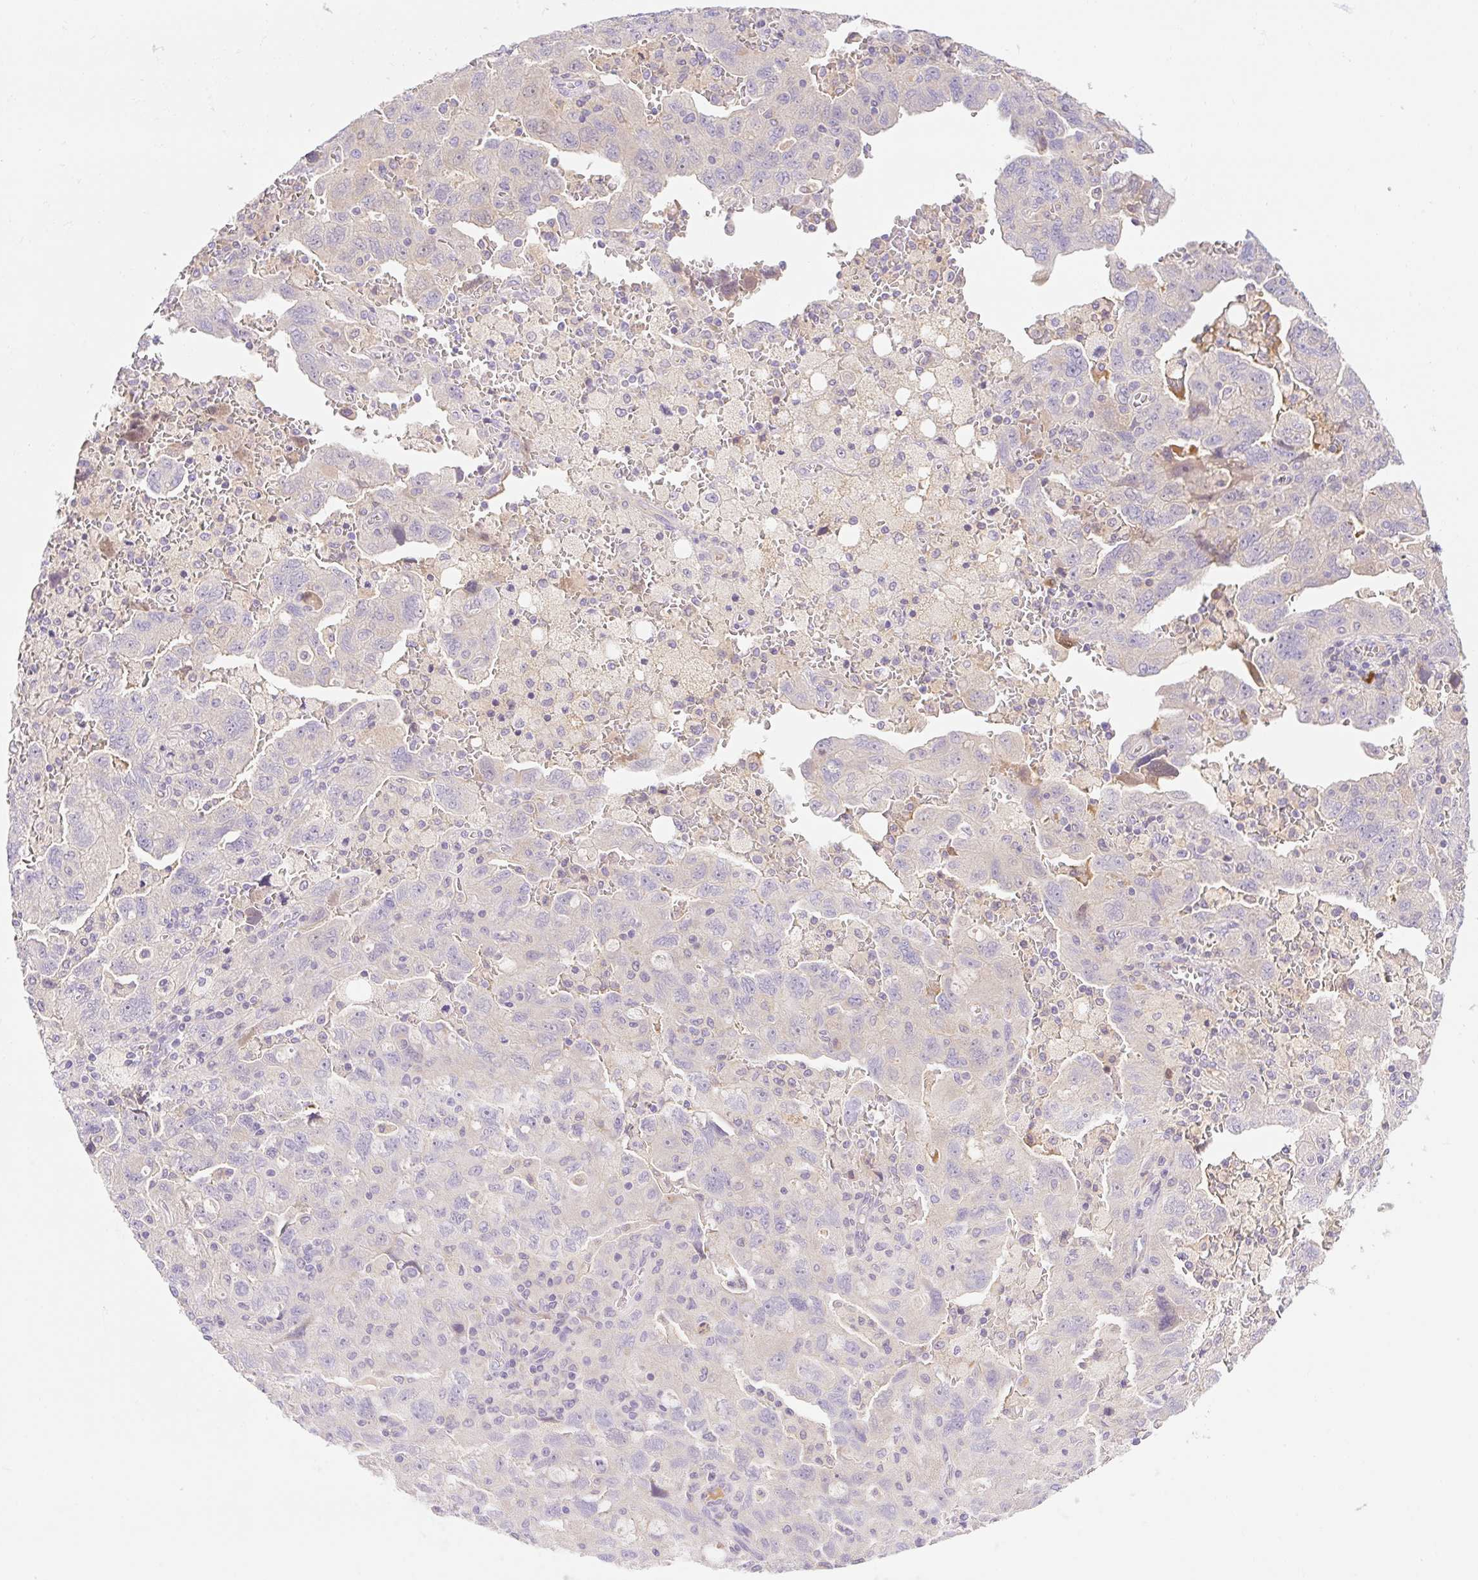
{"staining": {"intensity": "weak", "quantity": "25%-75%", "location": "cytoplasmic/membranous"}, "tissue": "ovarian cancer", "cell_type": "Tumor cells", "image_type": "cancer", "snomed": [{"axis": "morphology", "description": "Carcinoma, NOS"}, {"axis": "morphology", "description": "Cystadenocarcinoma, serous, NOS"}, {"axis": "topography", "description": "Ovary"}], "caption": "Protein expression analysis of human ovarian cancer (carcinoma) reveals weak cytoplasmic/membranous expression in approximately 25%-75% of tumor cells. (DAB IHC, brown staining for protein, blue staining for nuclei).", "gene": "DENND5A", "patient": {"sex": "female", "age": 69}}